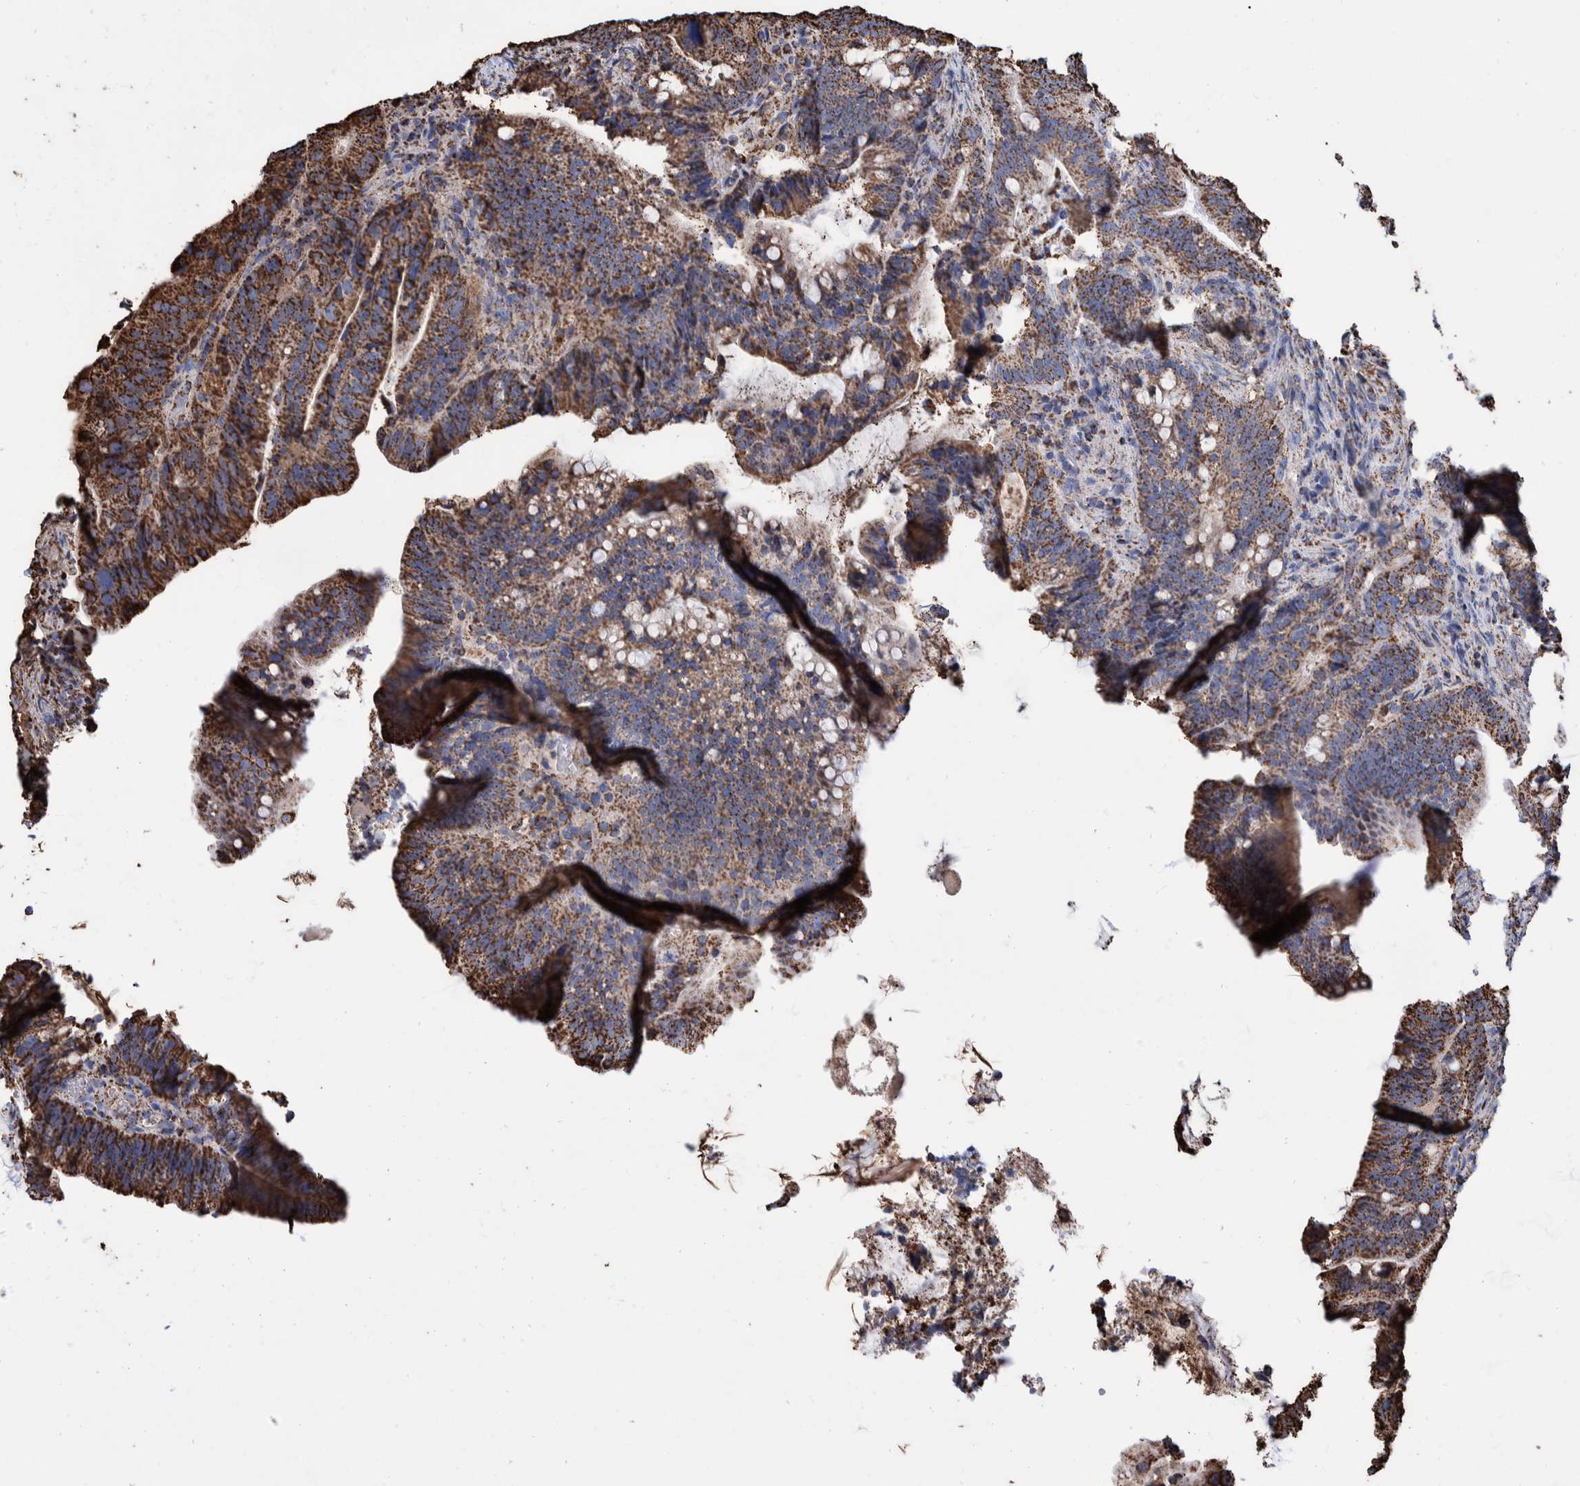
{"staining": {"intensity": "strong", "quantity": ">75%", "location": "cytoplasmic/membranous"}, "tissue": "colorectal cancer", "cell_type": "Tumor cells", "image_type": "cancer", "snomed": [{"axis": "morphology", "description": "Adenocarcinoma, NOS"}, {"axis": "topography", "description": "Colon"}], "caption": "Protein staining demonstrates strong cytoplasmic/membranous positivity in approximately >75% of tumor cells in colorectal adenocarcinoma. The staining is performed using DAB brown chromogen to label protein expression. The nuclei are counter-stained blue using hematoxylin.", "gene": "VPS26C", "patient": {"sex": "female", "age": 66}}